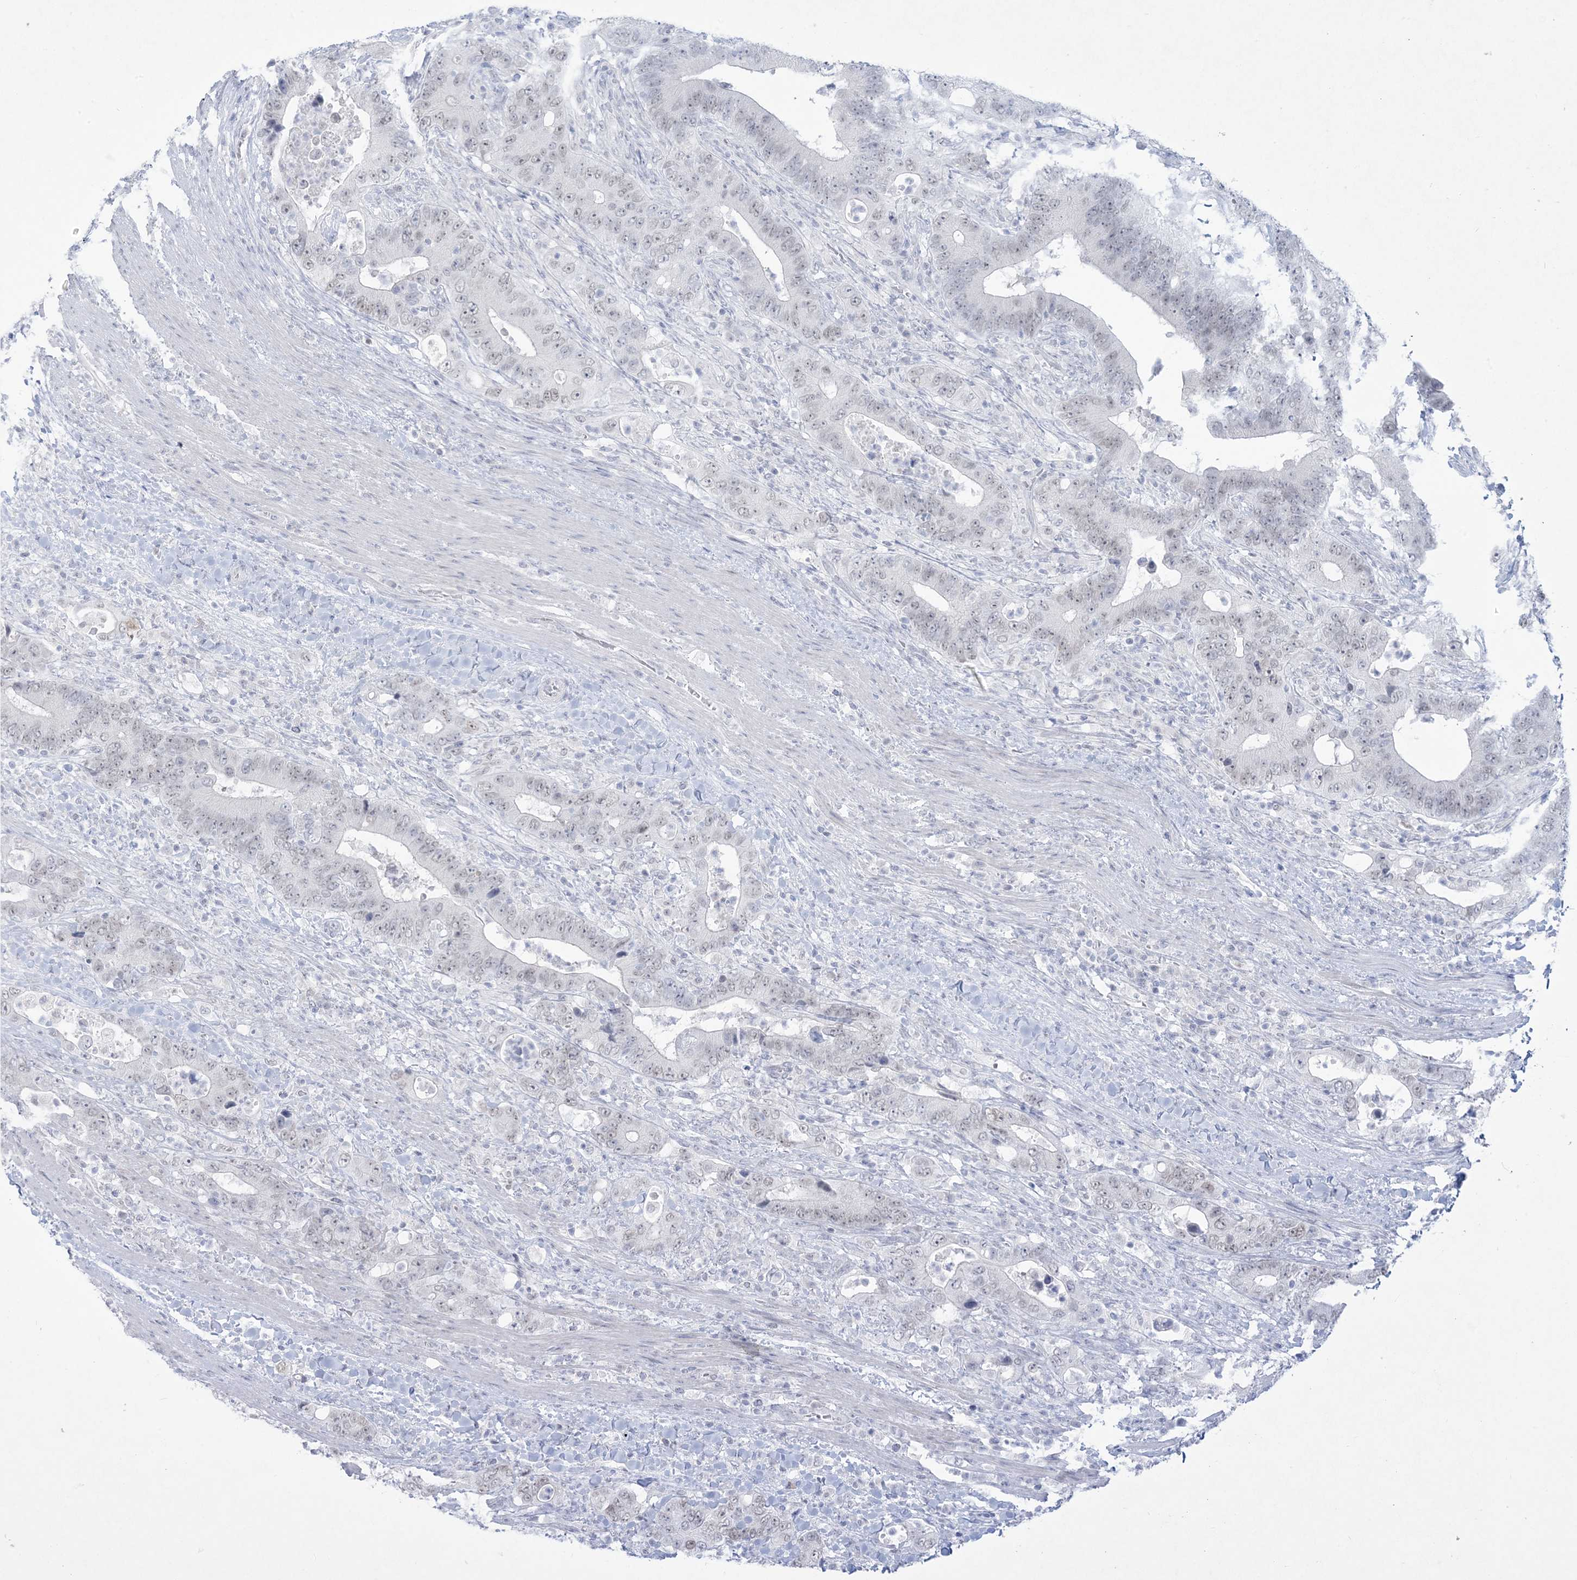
{"staining": {"intensity": "weak", "quantity": "<25%", "location": "nuclear"}, "tissue": "colorectal cancer", "cell_type": "Tumor cells", "image_type": "cancer", "snomed": [{"axis": "morphology", "description": "Adenocarcinoma, NOS"}, {"axis": "topography", "description": "Colon"}], "caption": "Tumor cells show no significant expression in colorectal adenocarcinoma.", "gene": "HOMEZ", "patient": {"sex": "female", "age": 75}}